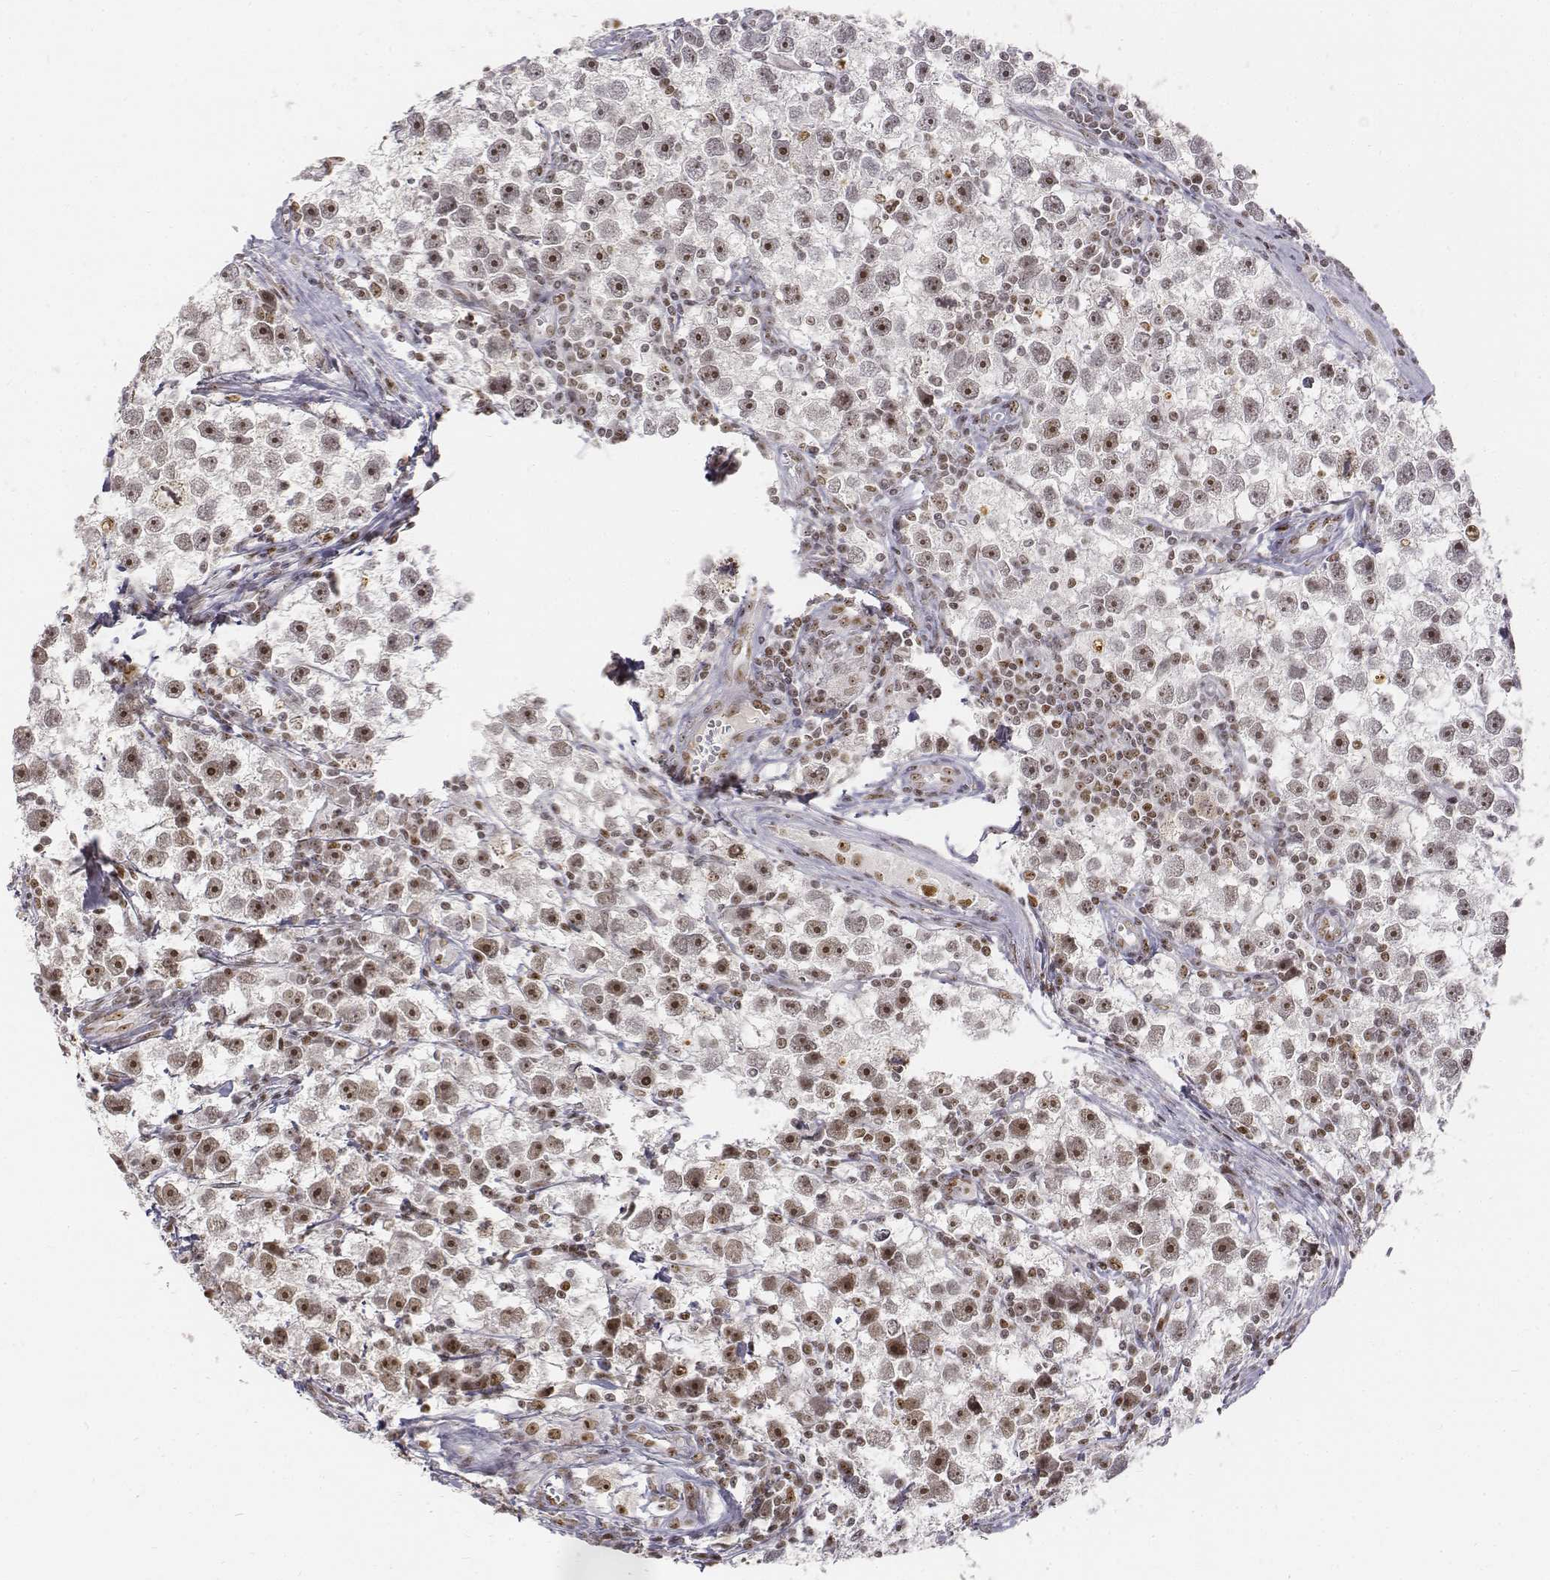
{"staining": {"intensity": "moderate", "quantity": "<25%", "location": "nuclear"}, "tissue": "testis cancer", "cell_type": "Tumor cells", "image_type": "cancer", "snomed": [{"axis": "morphology", "description": "Seminoma, NOS"}, {"axis": "topography", "description": "Testis"}], "caption": "Tumor cells show low levels of moderate nuclear positivity in approximately <25% of cells in human testis cancer (seminoma).", "gene": "PHF6", "patient": {"sex": "male", "age": 30}}